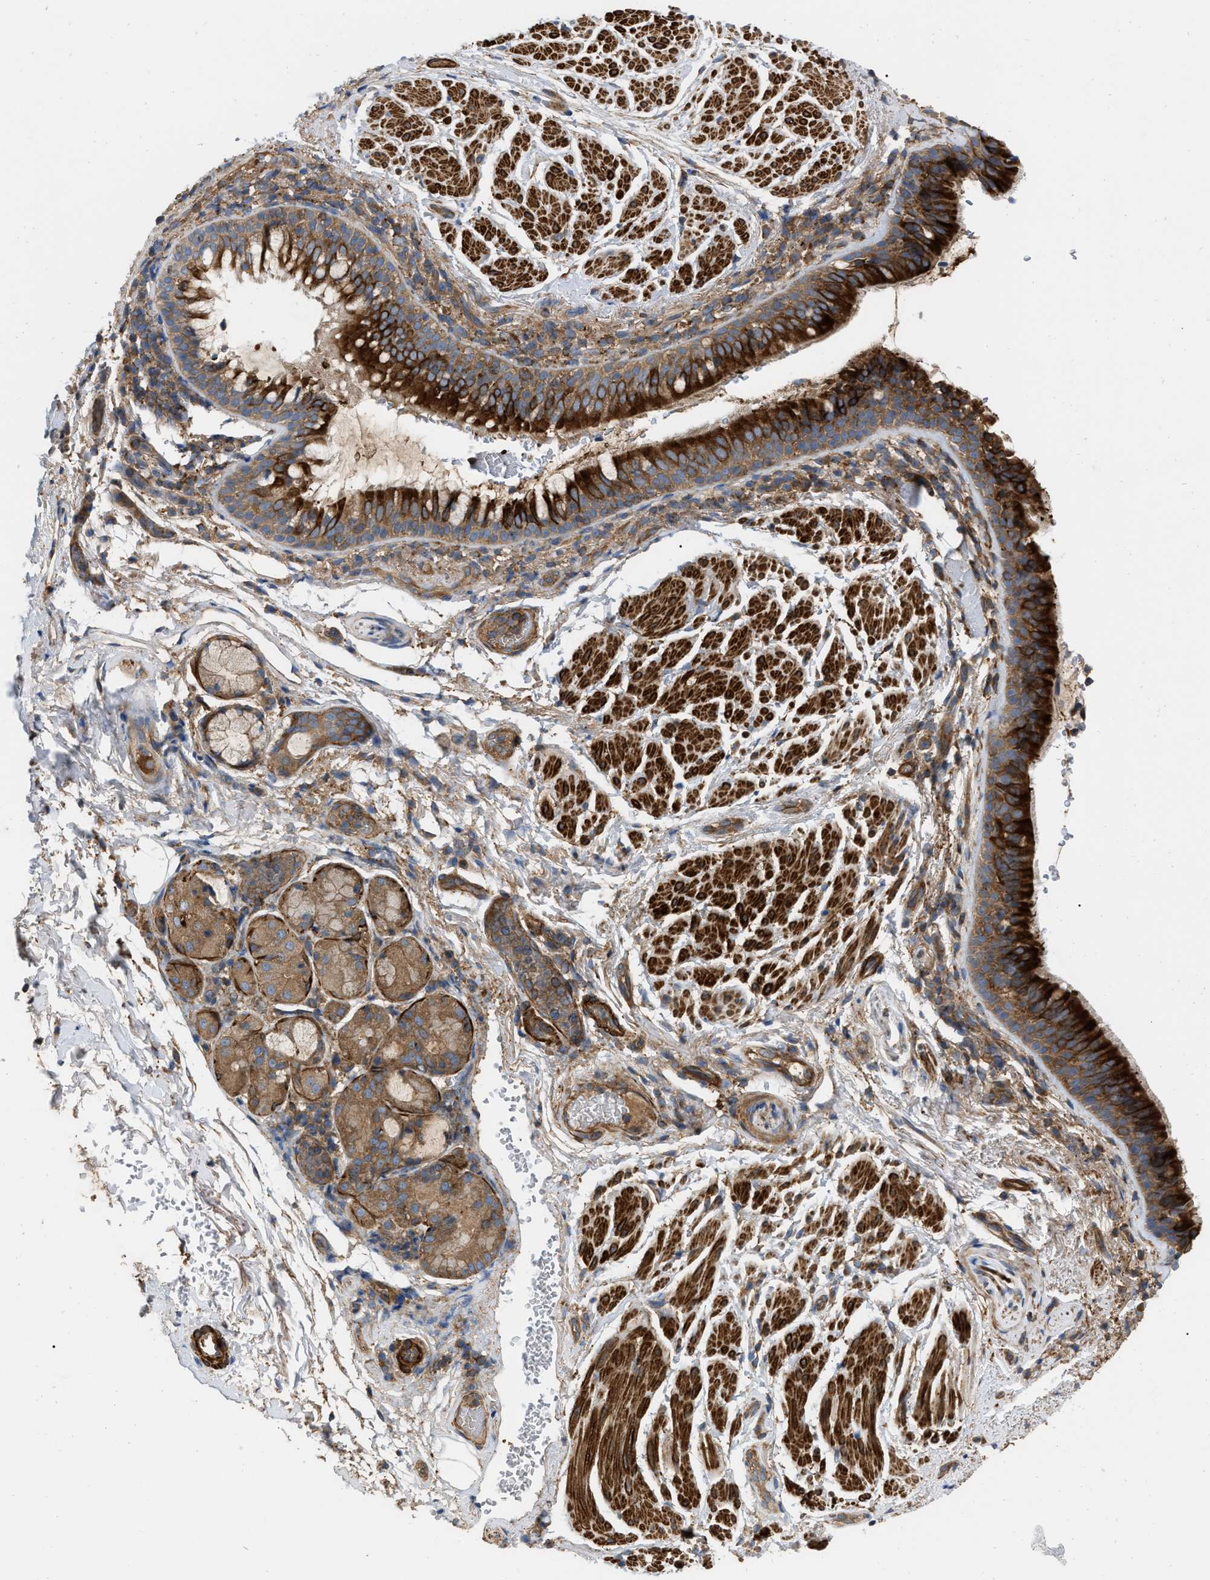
{"staining": {"intensity": "strong", "quantity": ">75%", "location": "cytoplasmic/membranous"}, "tissue": "bronchus", "cell_type": "Respiratory epithelial cells", "image_type": "normal", "snomed": [{"axis": "morphology", "description": "Normal tissue, NOS"}, {"axis": "morphology", "description": "Inflammation, NOS"}, {"axis": "topography", "description": "Cartilage tissue"}, {"axis": "topography", "description": "Bronchus"}], "caption": "DAB (3,3'-diaminobenzidine) immunohistochemical staining of benign bronchus demonstrates strong cytoplasmic/membranous protein staining in approximately >75% of respiratory epithelial cells. Immunohistochemistry stains the protein of interest in brown and the nuclei are stained blue.", "gene": "RABEP1", "patient": {"sex": "male", "age": 77}}